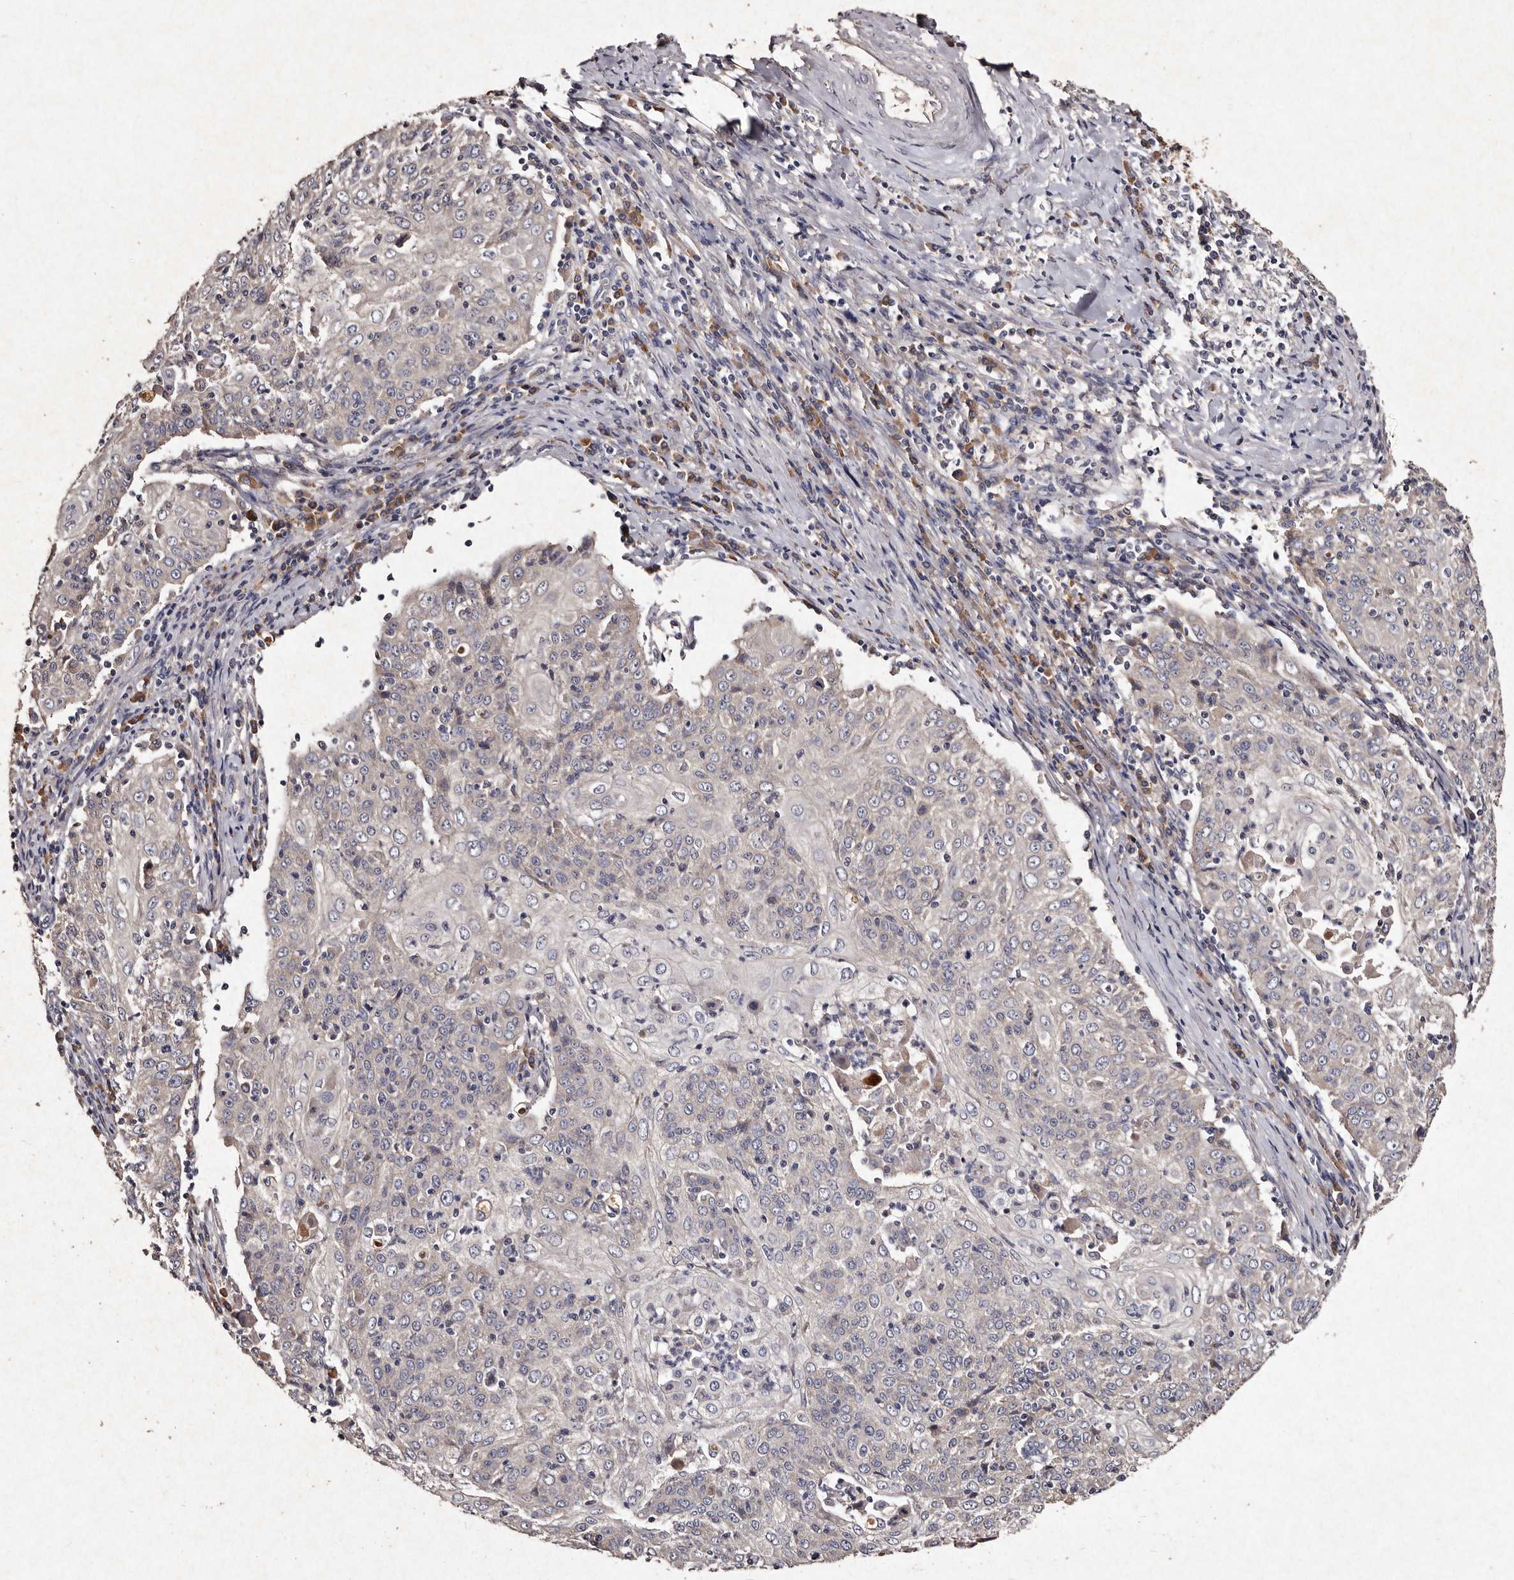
{"staining": {"intensity": "negative", "quantity": "none", "location": "none"}, "tissue": "cervical cancer", "cell_type": "Tumor cells", "image_type": "cancer", "snomed": [{"axis": "morphology", "description": "Squamous cell carcinoma, NOS"}, {"axis": "topography", "description": "Cervix"}], "caption": "An immunohistochemistry (IHC) micrograph of cervical cancer is shown. There is no staining in tumor cells of cervical cancer.", "gene": "TFB1M", "patient": {"sex": "female", "age": 48}}